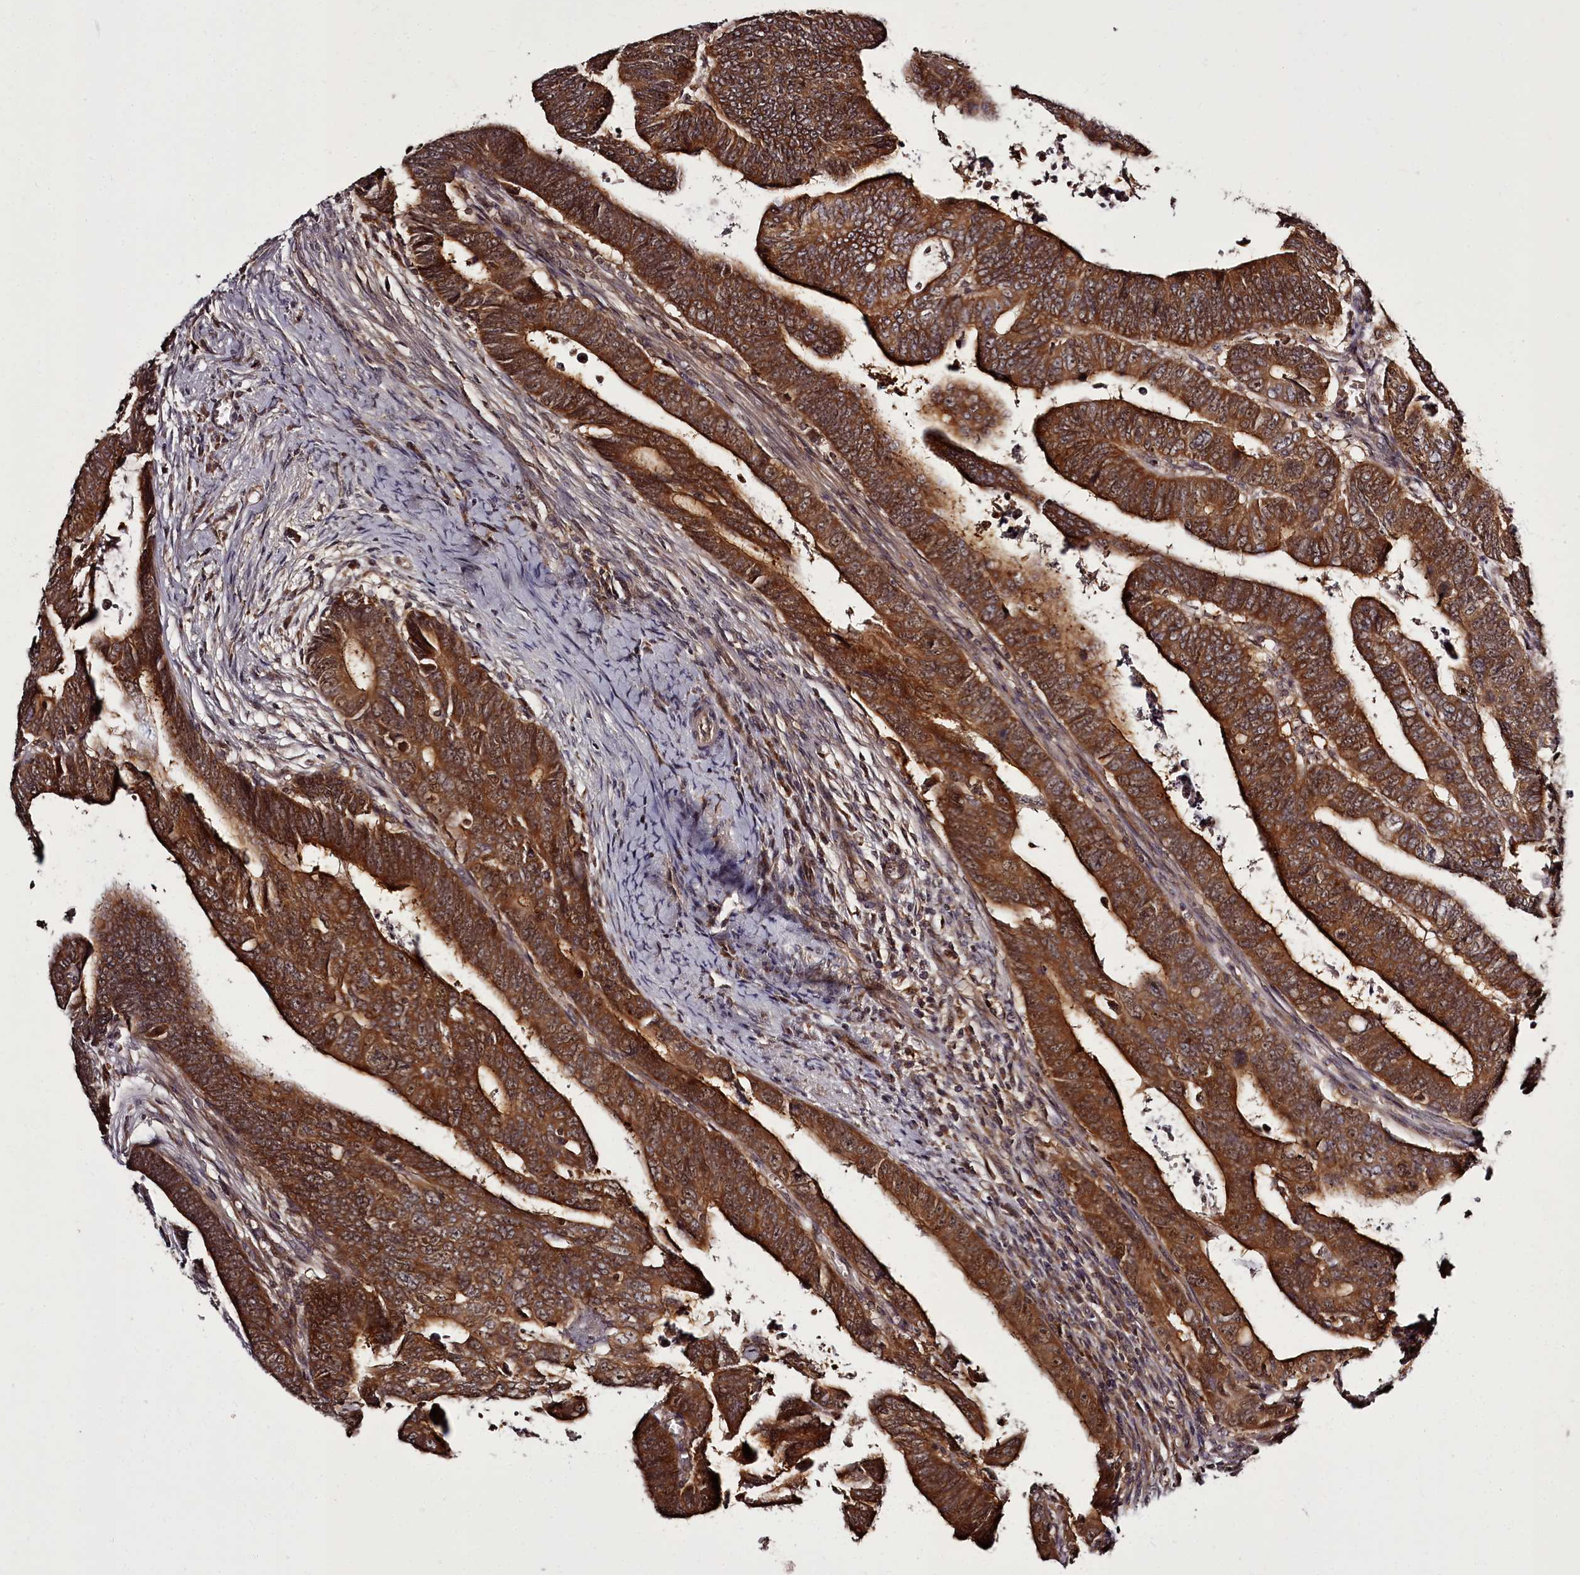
{"staining": {"intensity": "strong", "quantity": ">75%", "location": "cytoplasmic/membranous"}, "tissue": "colorectal cancer", "cell_type": "Tumor cells", "image_type": "cancer", "snomed": [{"axis": "morphology", "description": "Normal tissue, NOS"}, {"axis": "morphology", "description": "Adenocarcinoma, NOS"}, {"axis": "topography", "description": "Rectum"}], "caption": "This is a histology image of immunohistochemistry staining of colorectal cancer, which shows strong expression in the cytoplasmic/membranous of tumor cells.", "gene": "PCBP2", "patient": {"sex": "female", "age": 65}}